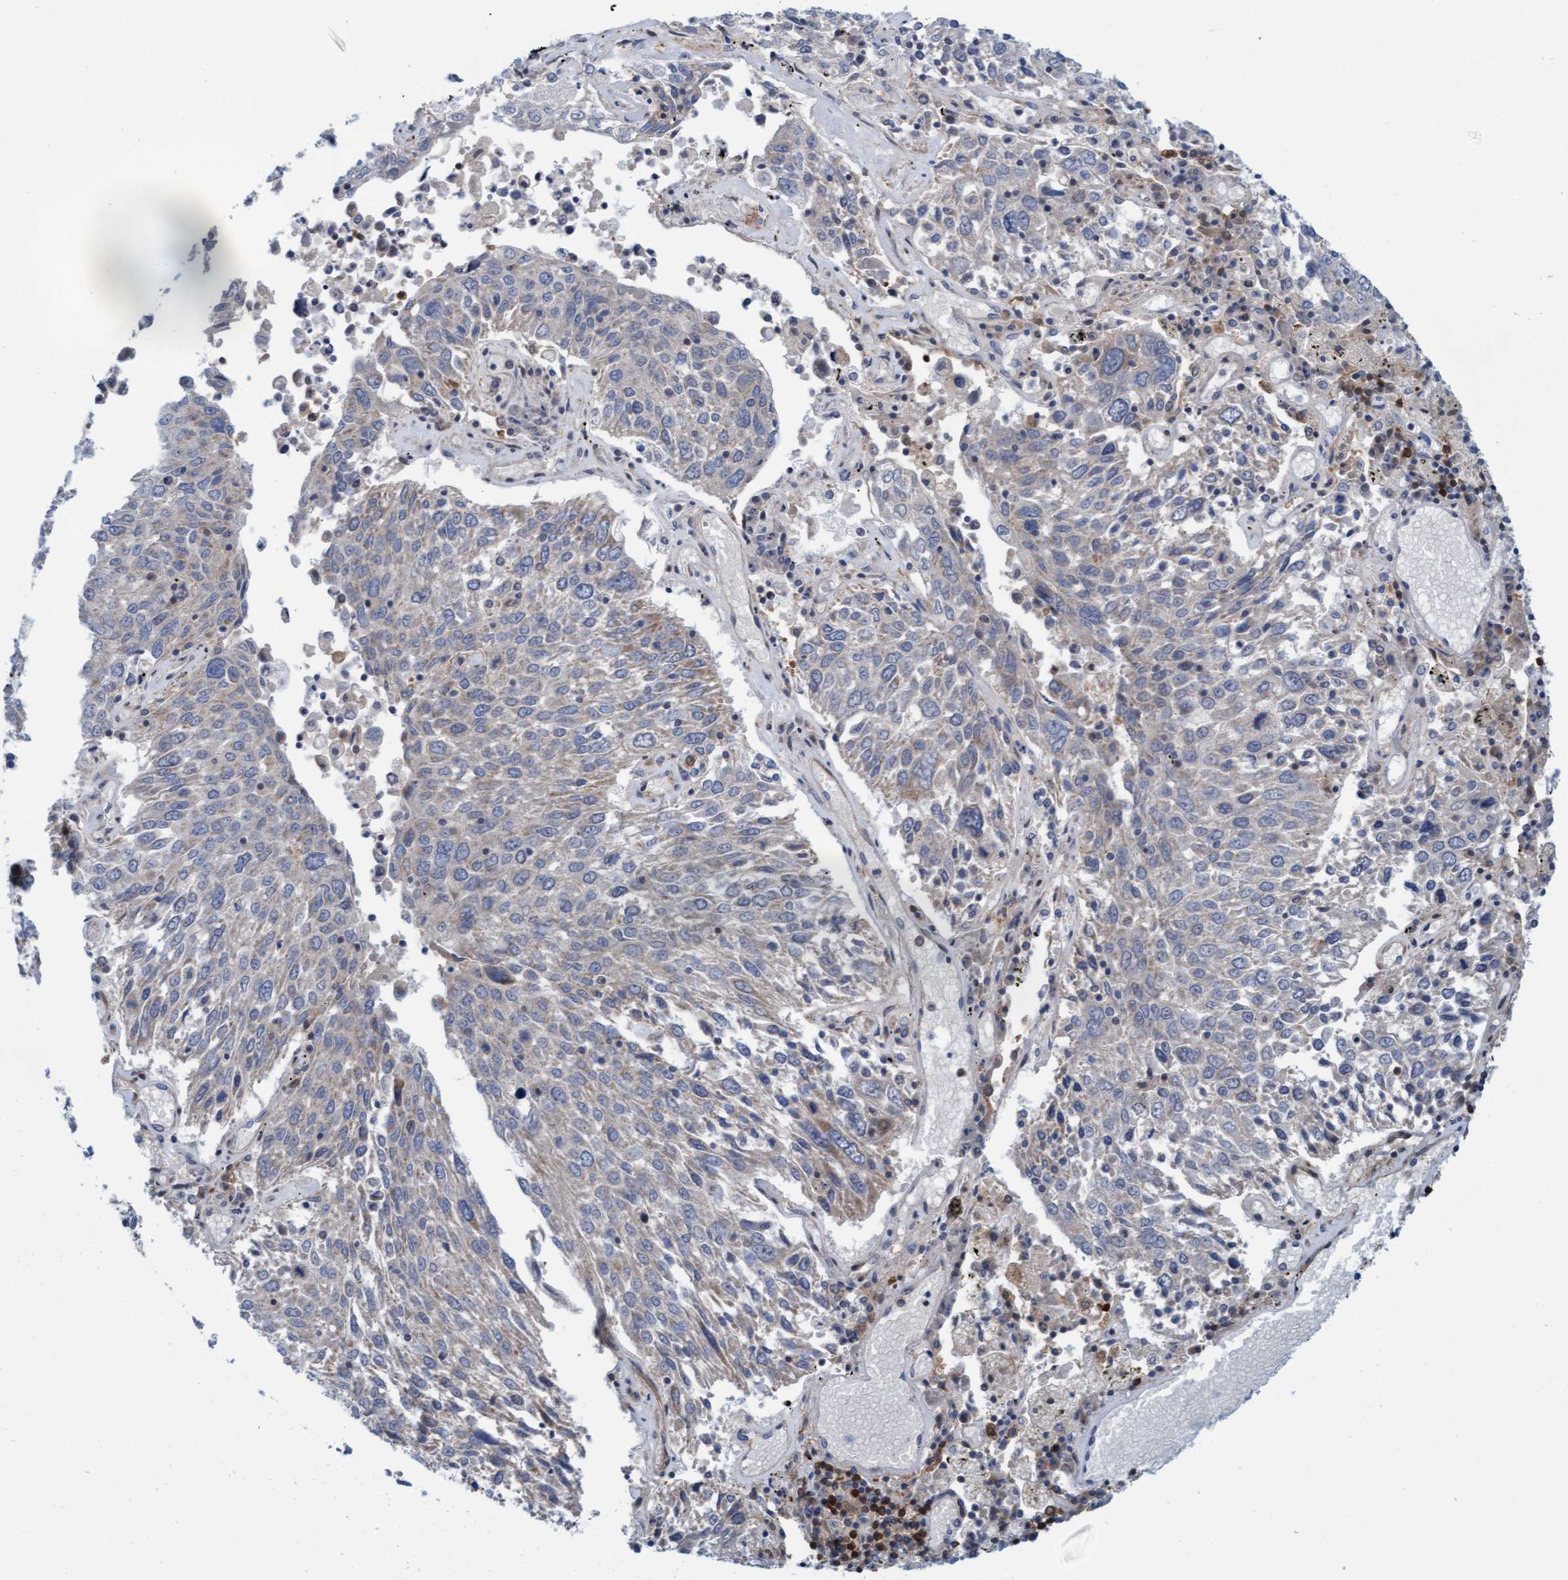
{"staining": {"intensity": "moderate", "quantity": "<25%", "location": "cytoplasmic/membranous"}, "tissue": "lung cancer", "cell_type": "Tumor cells", "image_type": "cancer", "snomed": [{"axis": "morphology", "description": "Squamous cell carcinoma, NOS"}, {"axis": "topography", "description": "Lung"}], "caption": "Human lung cancer stained for a protein (brown) displays moderate cytoplasmic/membranous positive expression in about <25% of tumor cells.", "gene": "KLHL25", "patient": {"sex": "male", "age": 65}}